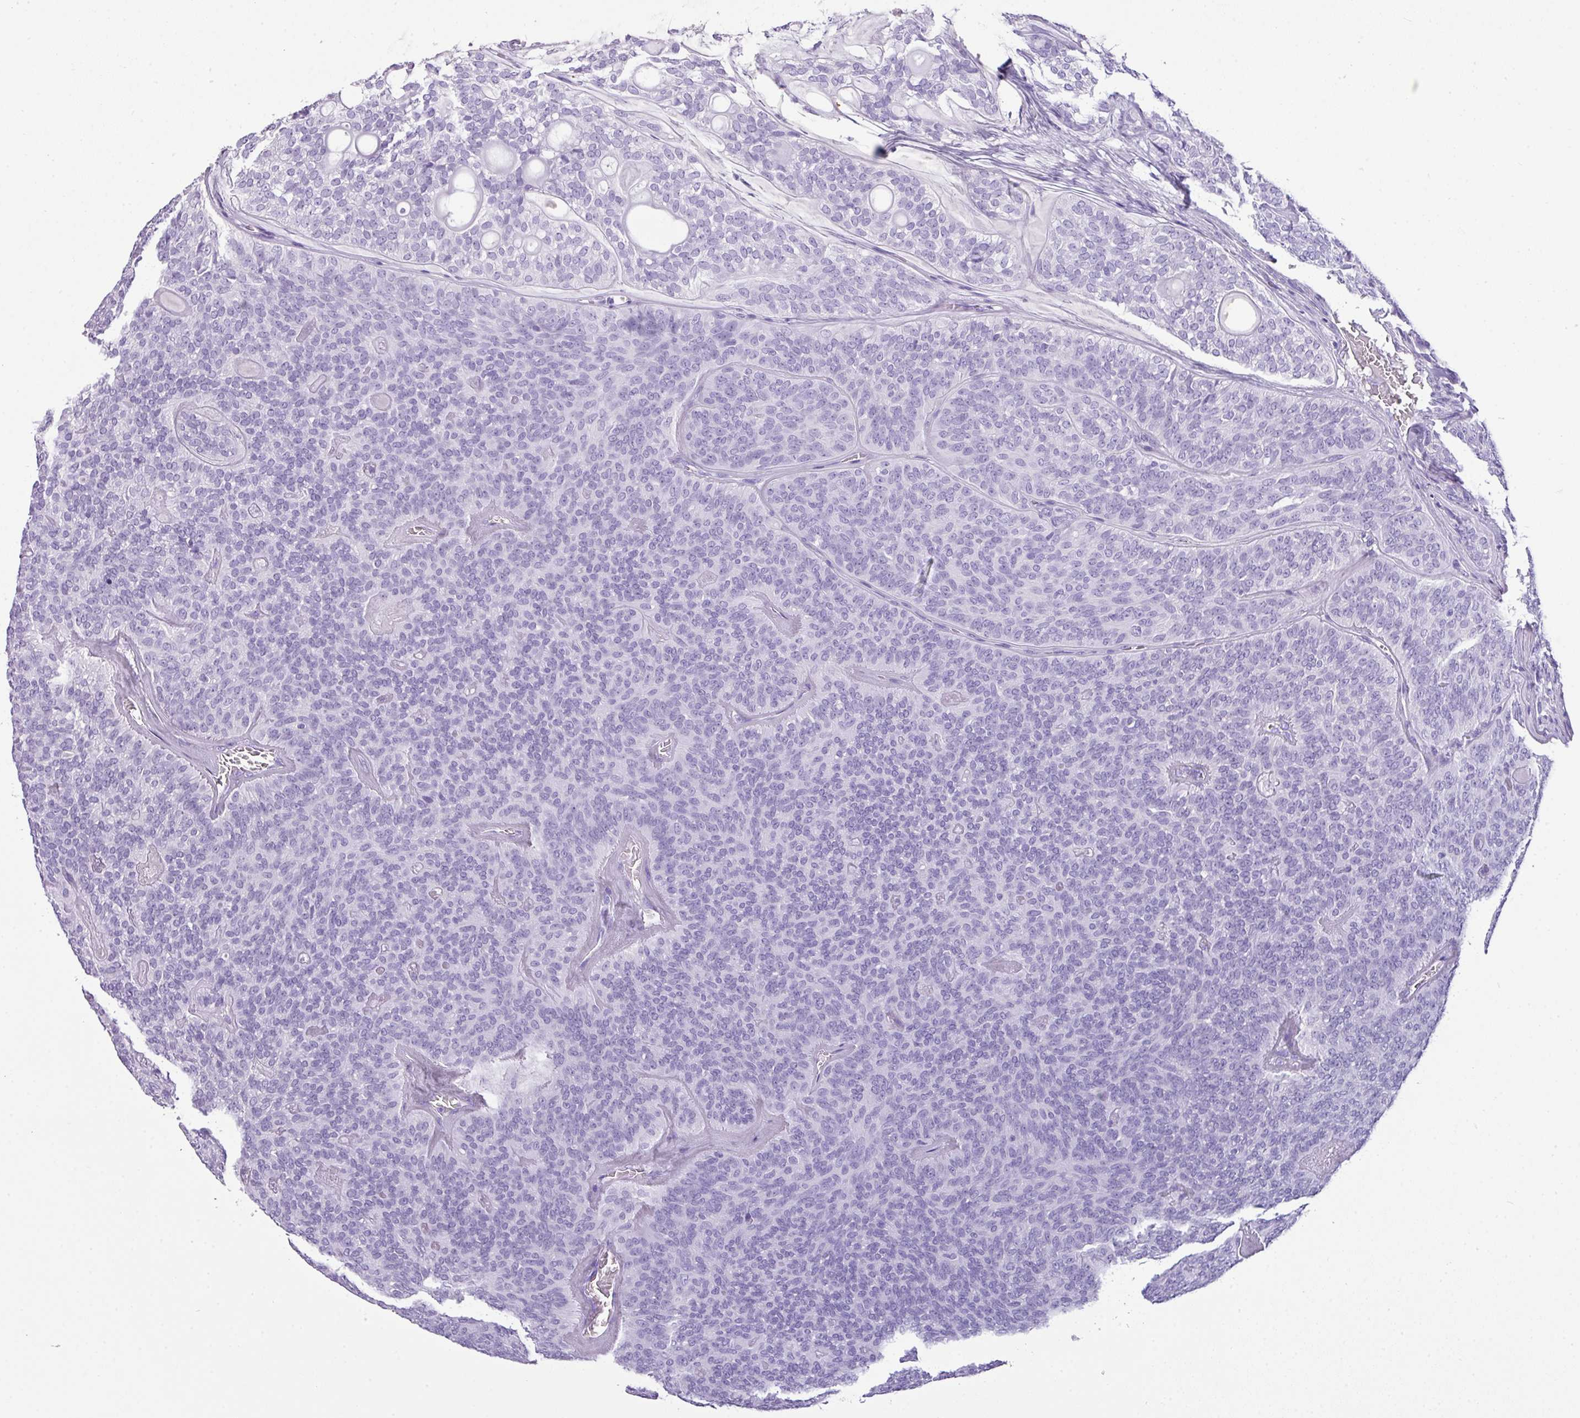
{"staining": {"intensity": "negative", "quantity": "none", "location": "none"}, "tissue": "head and neck cancer", "cell_type": "Tumor cells", "image_type": "cancer", "snomed": [{"axis": "morphology", "description": "Adenocarcinoma, NOS"}, {"axis": "topography", "description": "Head-Neck"}], "caption": "This histopathology image is of head and neck adenocarcinoma stained with immunohistochemistry to label a protein in brown with the nuclei are counter-stained blue. There is no positivity in tumor cells.", "gene": "TNP1", "patient": {"sex": "male", "age": 66}}